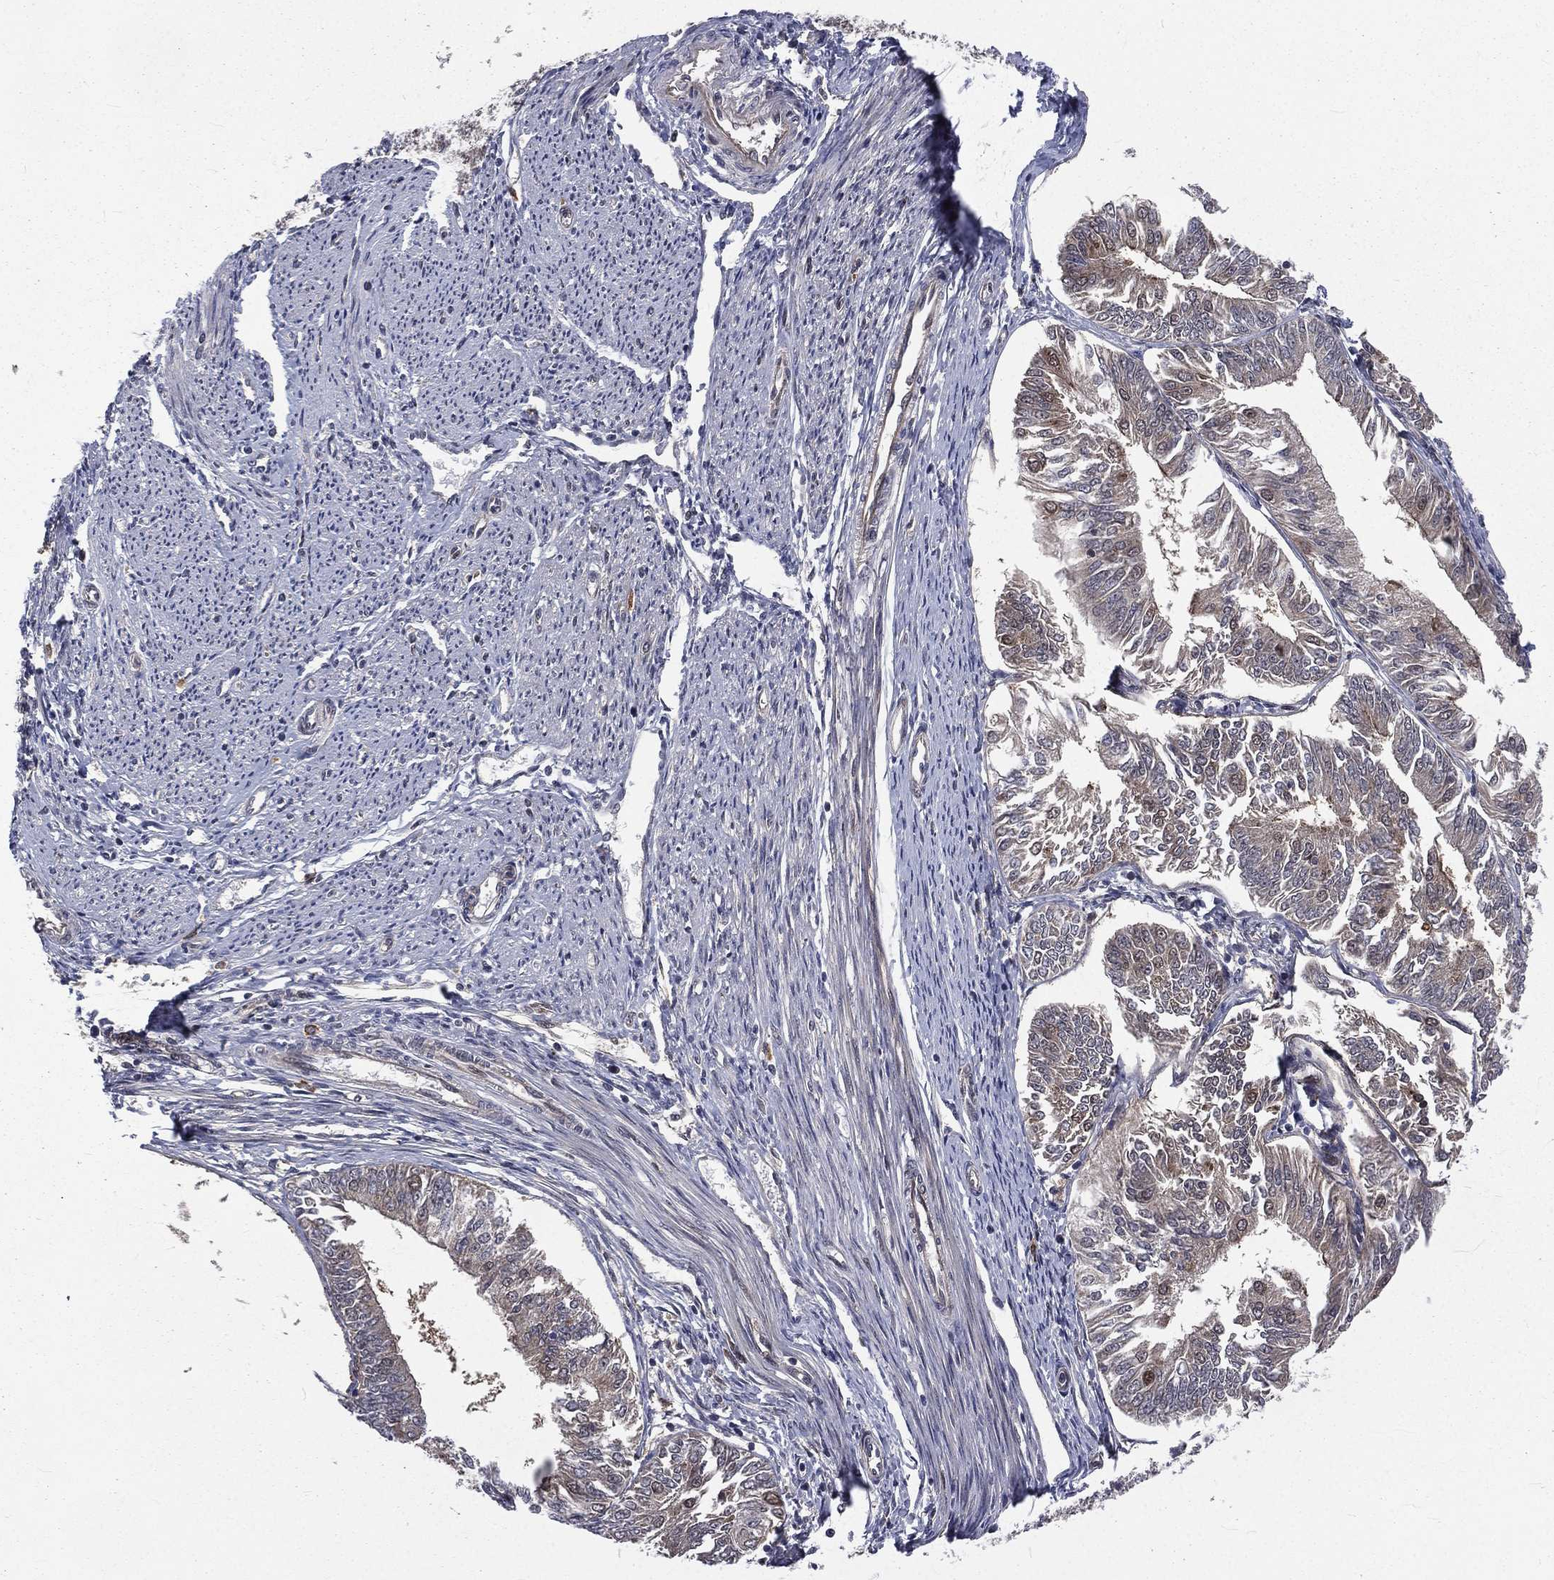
{"staining": {"intensity": "negative", "quantity": "none", "location": "none"}, "tissue": "endometrial cancer", "cell_type": "Tumor cells", "image_type": "cancer", "snomed": [{"axis": "morphology", "description": "Adenocarcinoma, NOS"}, {"axis": "topography", "description": "Endometrium"}], "caption": "Tumor cells show no significant staining in adenocarcinoma (endometrial). (DAB IHC visualized using brightfield microscopy, high magnification).", "gene": "ARL3", "patient": {"sex": "female", "age": 58}}